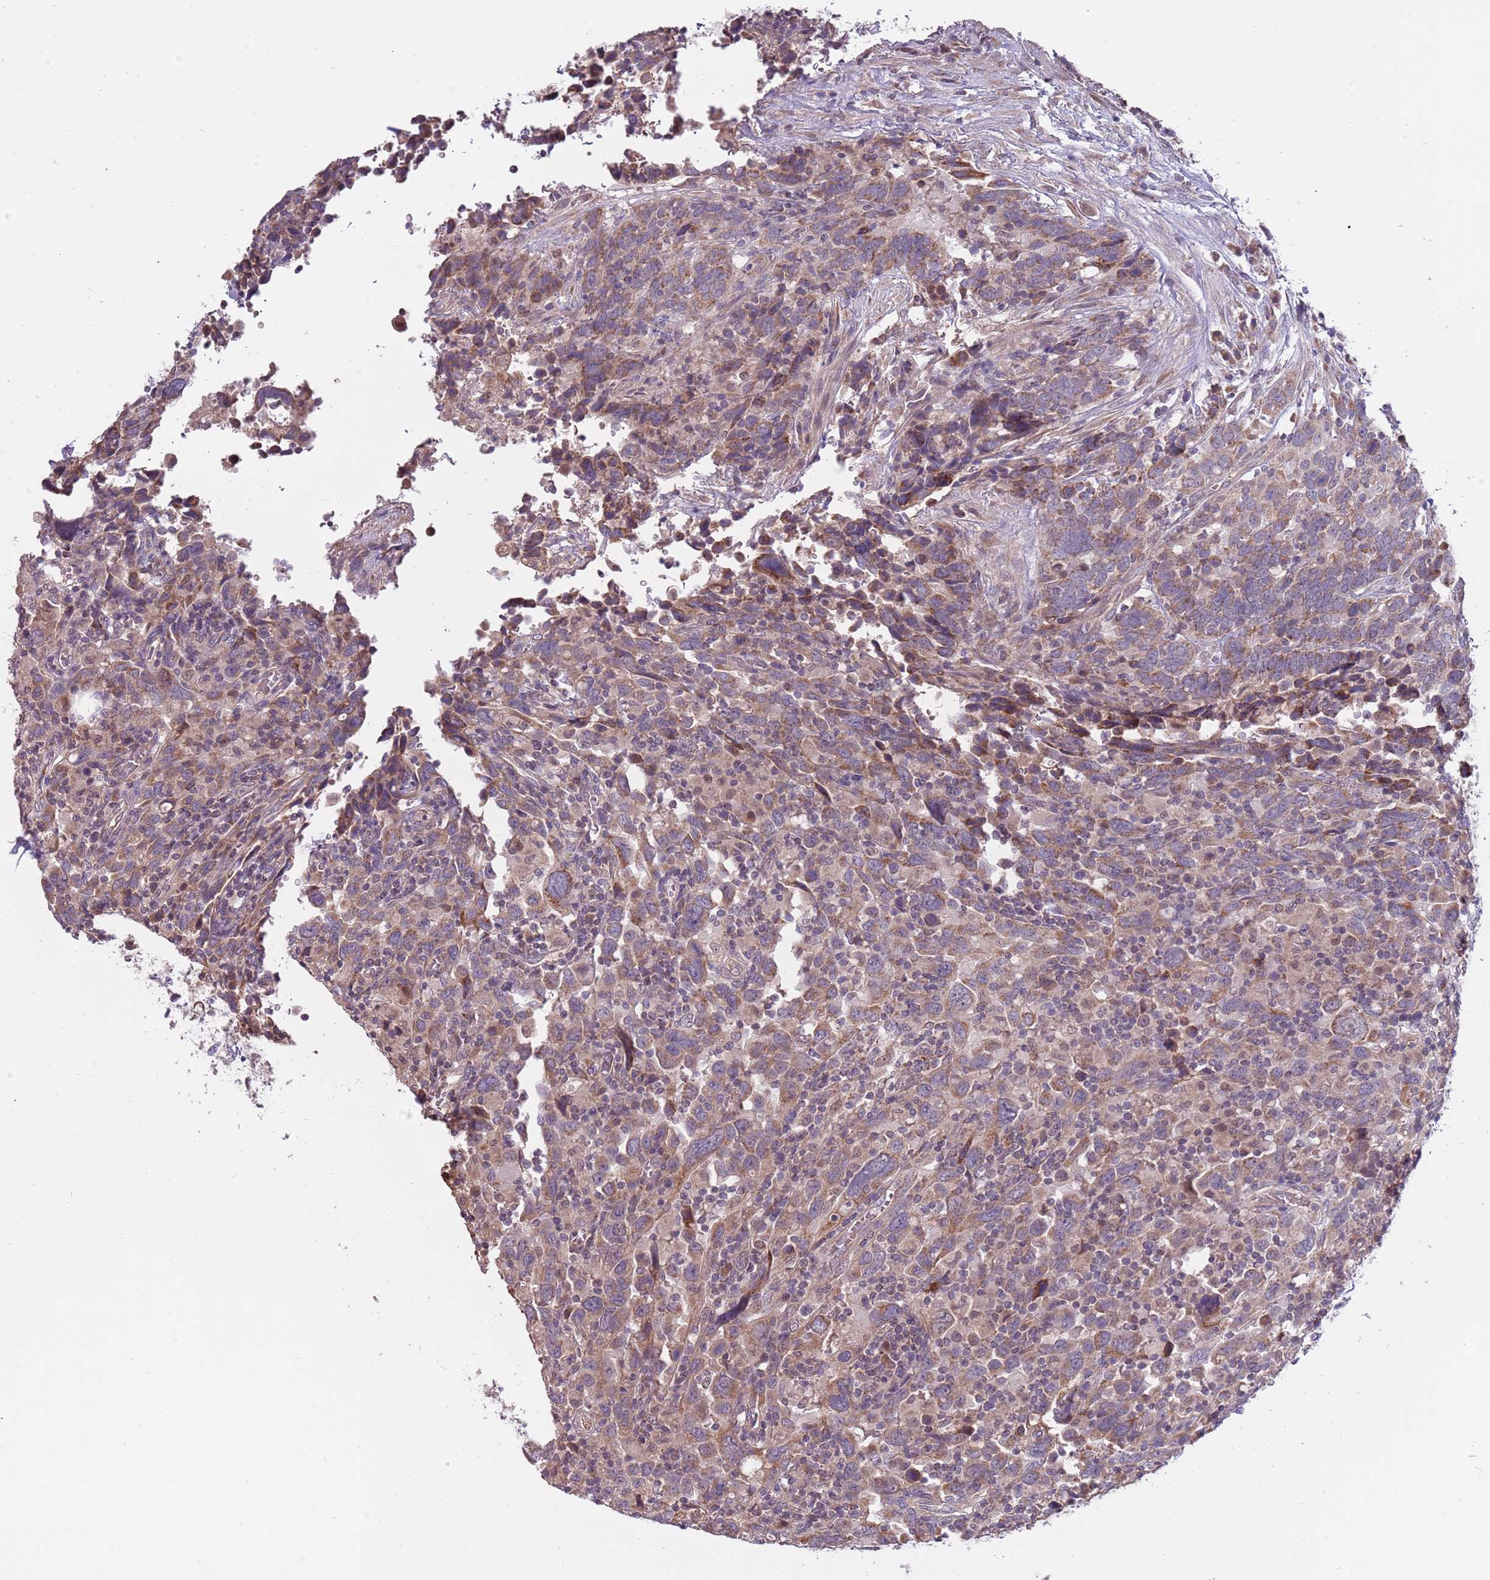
{"staining": {"intensity": "moderate", "quantity": "25%-75%", "location": "cytoplasmic/membranous"}, "tissue": "urothelial cancer", "cell_type": "Tumor cells", "image_type": "cancer", "snomed": [{"axis": "morphology", "description": "Urothelial carcinoma, High grade"}, {"axis": "topography", "description": "Urinary bladder"}], "caption": "Protein staining displays moderate cytoplasmic/membranous positivity in about 25%-75% of tumor cells in urothelial cancer. The staining was performed using DAB (3,3'-diaminobenzidine) to visualize the protein expression in brown, while the nuclei were stained in blue with hematoxylin (Magnification: 20x).", "gene": "RNF181", "patient": {"sex": "male", "age": 61}}